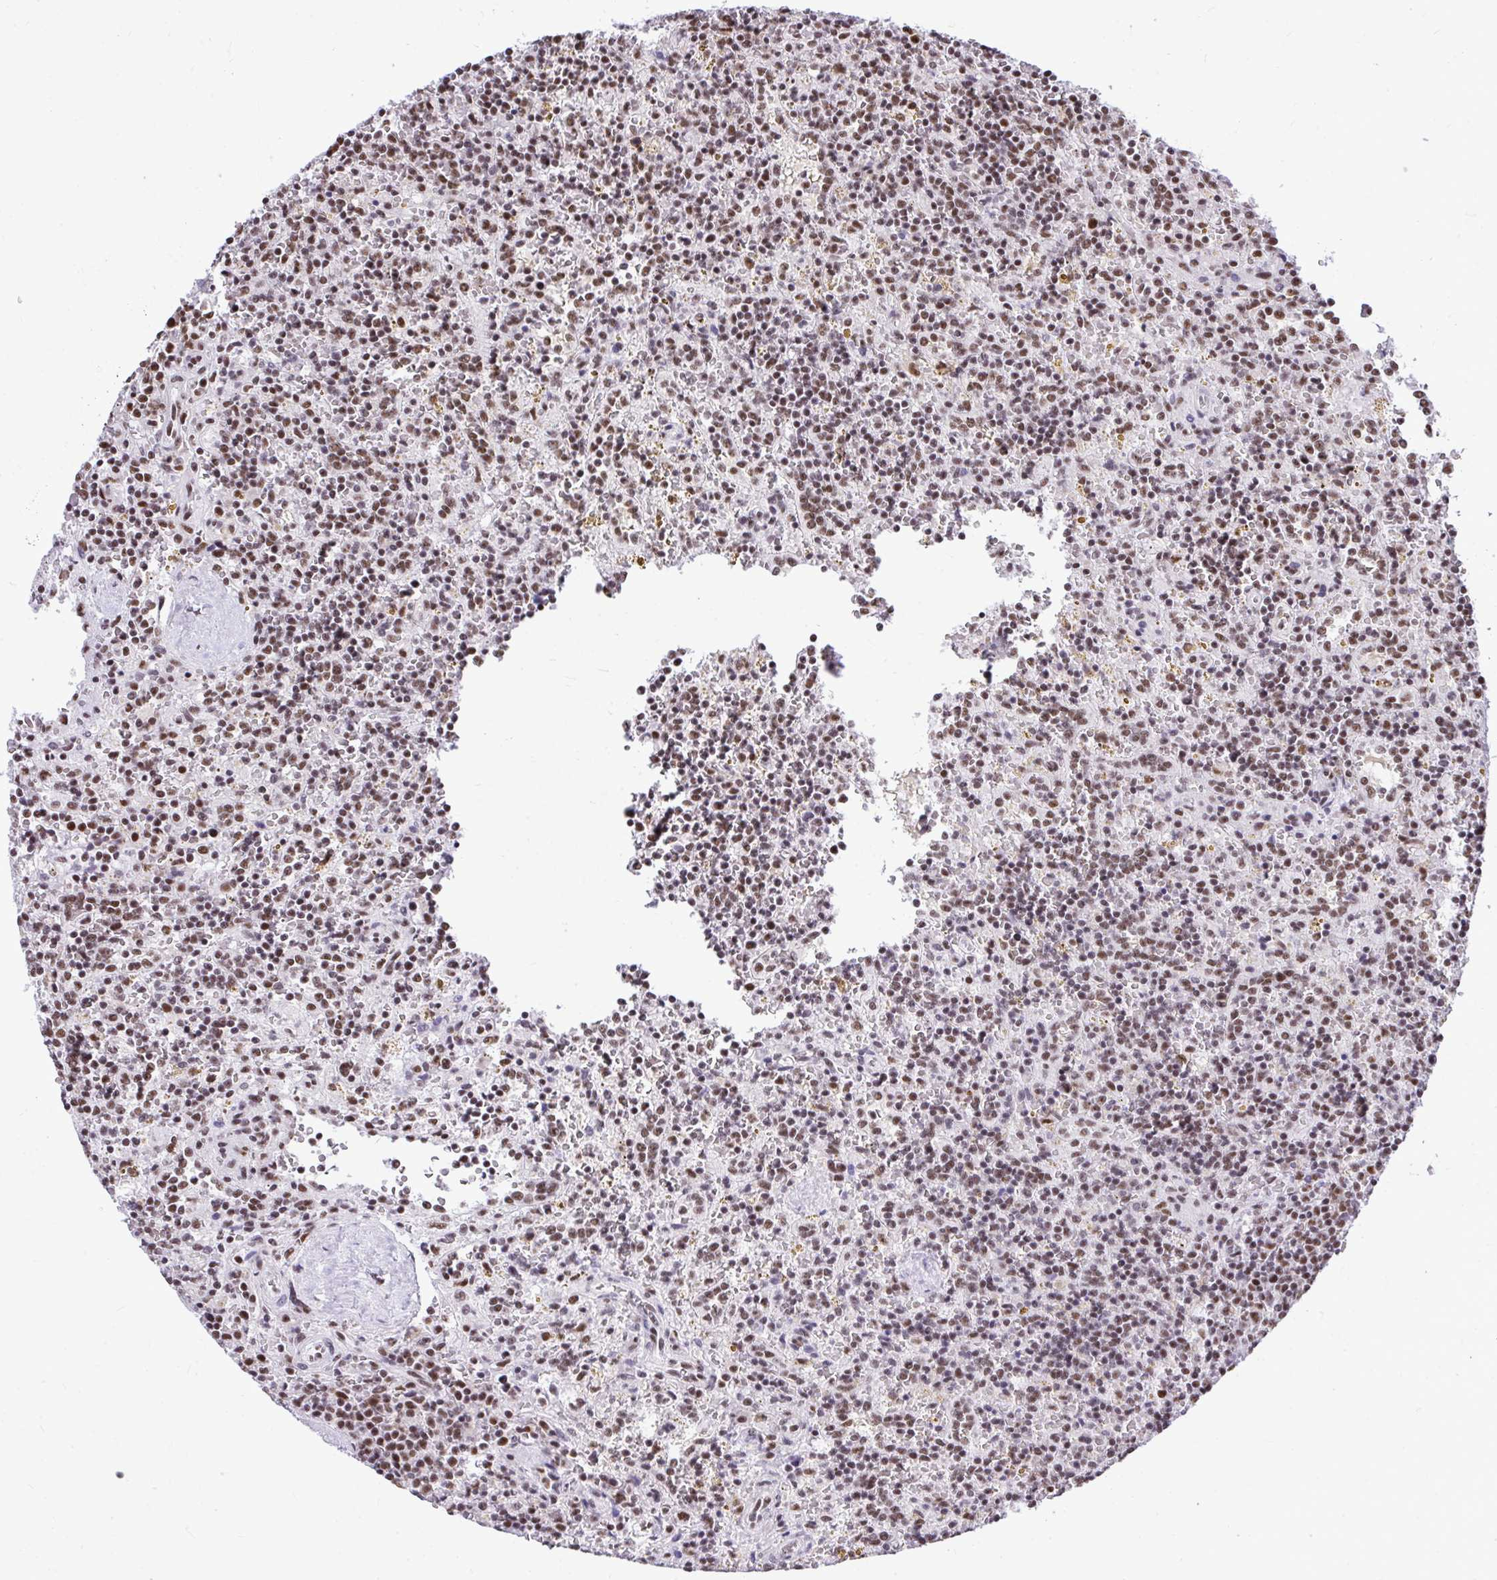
{"staining": {"intensity": "moderate", "quantity": ">75%", "location": "nuclear"}, "tissue": "lymphoma", "cell_type": "Tumor cells", "image_type": "cancer", "snomed": [{"axis": "morphology", "description": "Malignant lymphoma, non-Hodgkin's type, Low grade"}, {"axis": "topography", "description": "Spleen"}], "caption": "The photomicrograph shows a brown stain indicating the presence of a protein in the nuclear of tumor cells in lymphoma.", "gene": "PRPF19", "patient": {"sex": "male", "age": 67}}